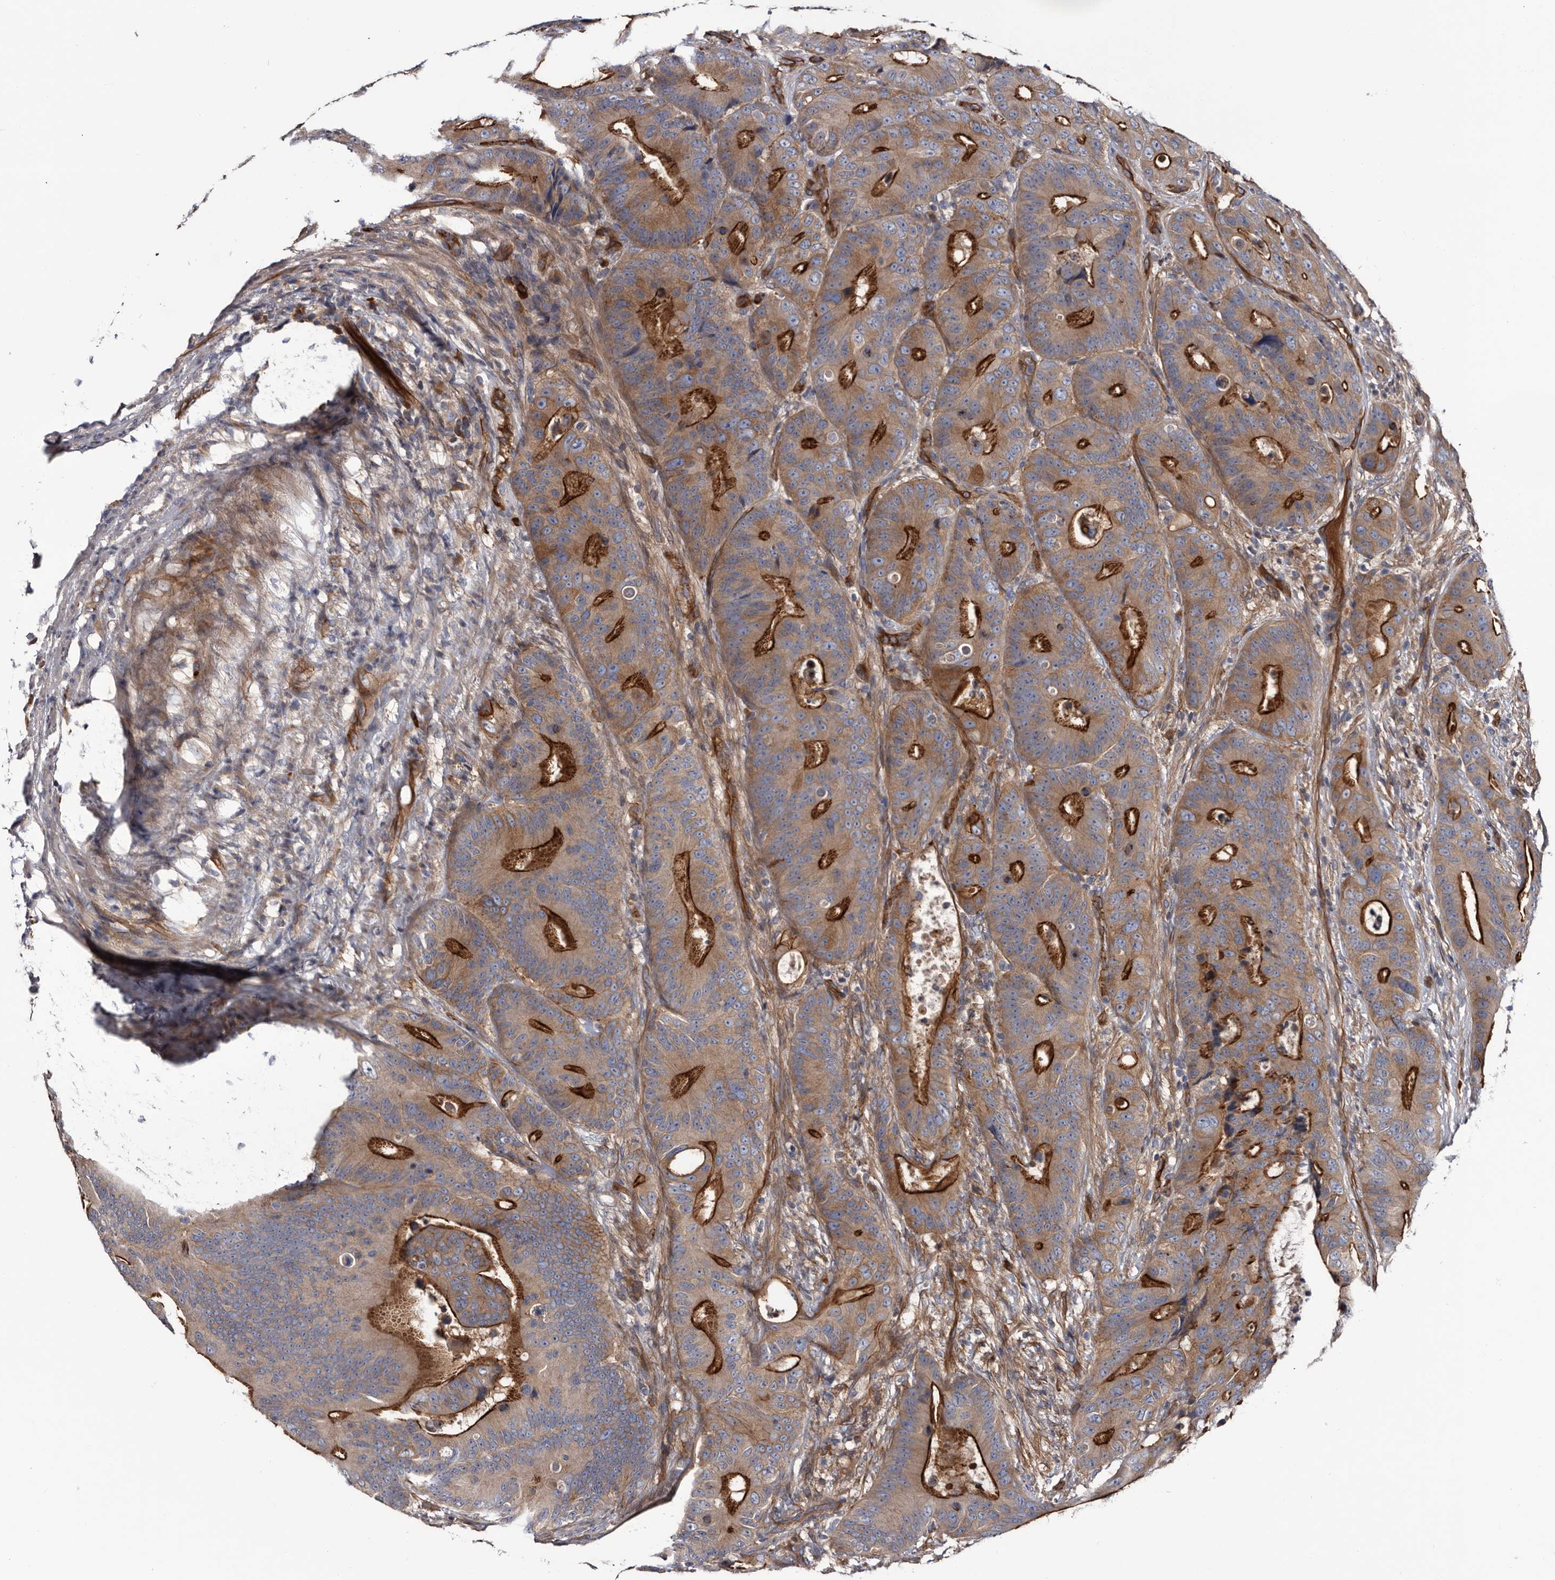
{"staining": {"intensity": "strong", "quantity": ">75%", "location": "cytoplasmic/membranous"}, "tissue": "colorectal cancer", "cell_type": "Tumor cells", "image_type": "cancer", "snomed": [{"axis": "morphology", "description": "Adenocarcinoma, NOS"}, {"axis": "topography", "description": "Colon"}], "caption": "Adenocarcinoma (colorectal) tissue exhibits strong cytoplasmic/membranous staining in approximately >75% of tumor cells (DAB (3,3'-diaminobenzidine) IHC, brown staining for protein, blue staining for nuclei).", "gene": "TSPAN17", "patient": {"sex": "male", "age": 83}}